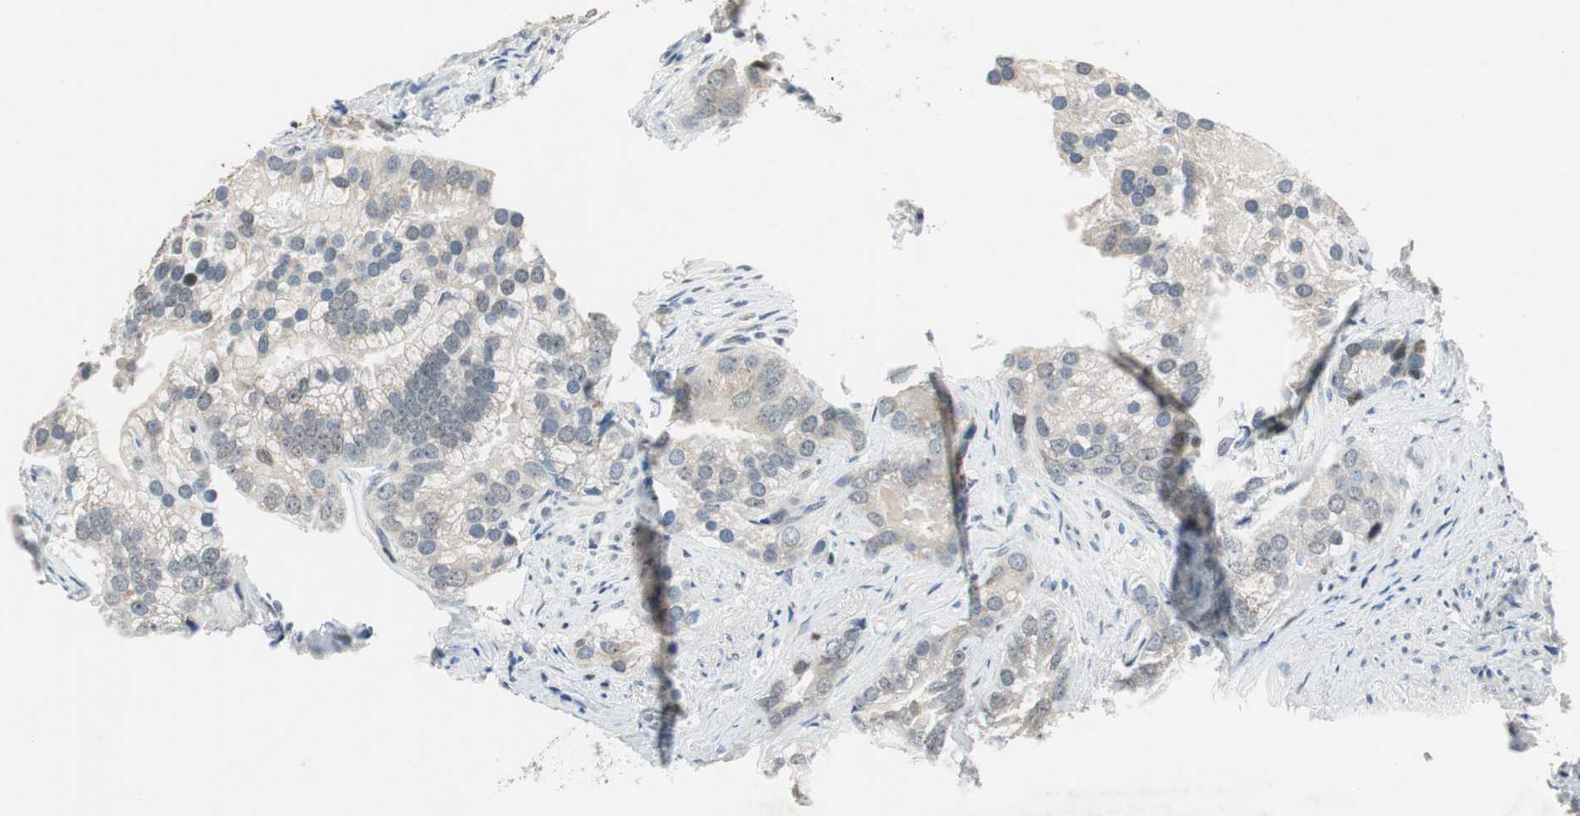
{"staining": {"intensity": "negative", "quantity": "none", "location": "none"}, "tissue": "prostate cancer", "cell_type": "Tumor cells", "image_type": "cancer", "snomed": [{"axis": "morphology", "description": "Adenocarcinoma, Low grade"}, {"axis": "topography", "description": "Prostate"}], "caption": "DAB (3,3'-diaminobenzidine) immunohistochemical staining of human prostate low-grade adenocarcinoma reveals no significant positivity in tumor cells.", "gene": "AJUBA", "patient": {"sex": "male", "age": 71}}